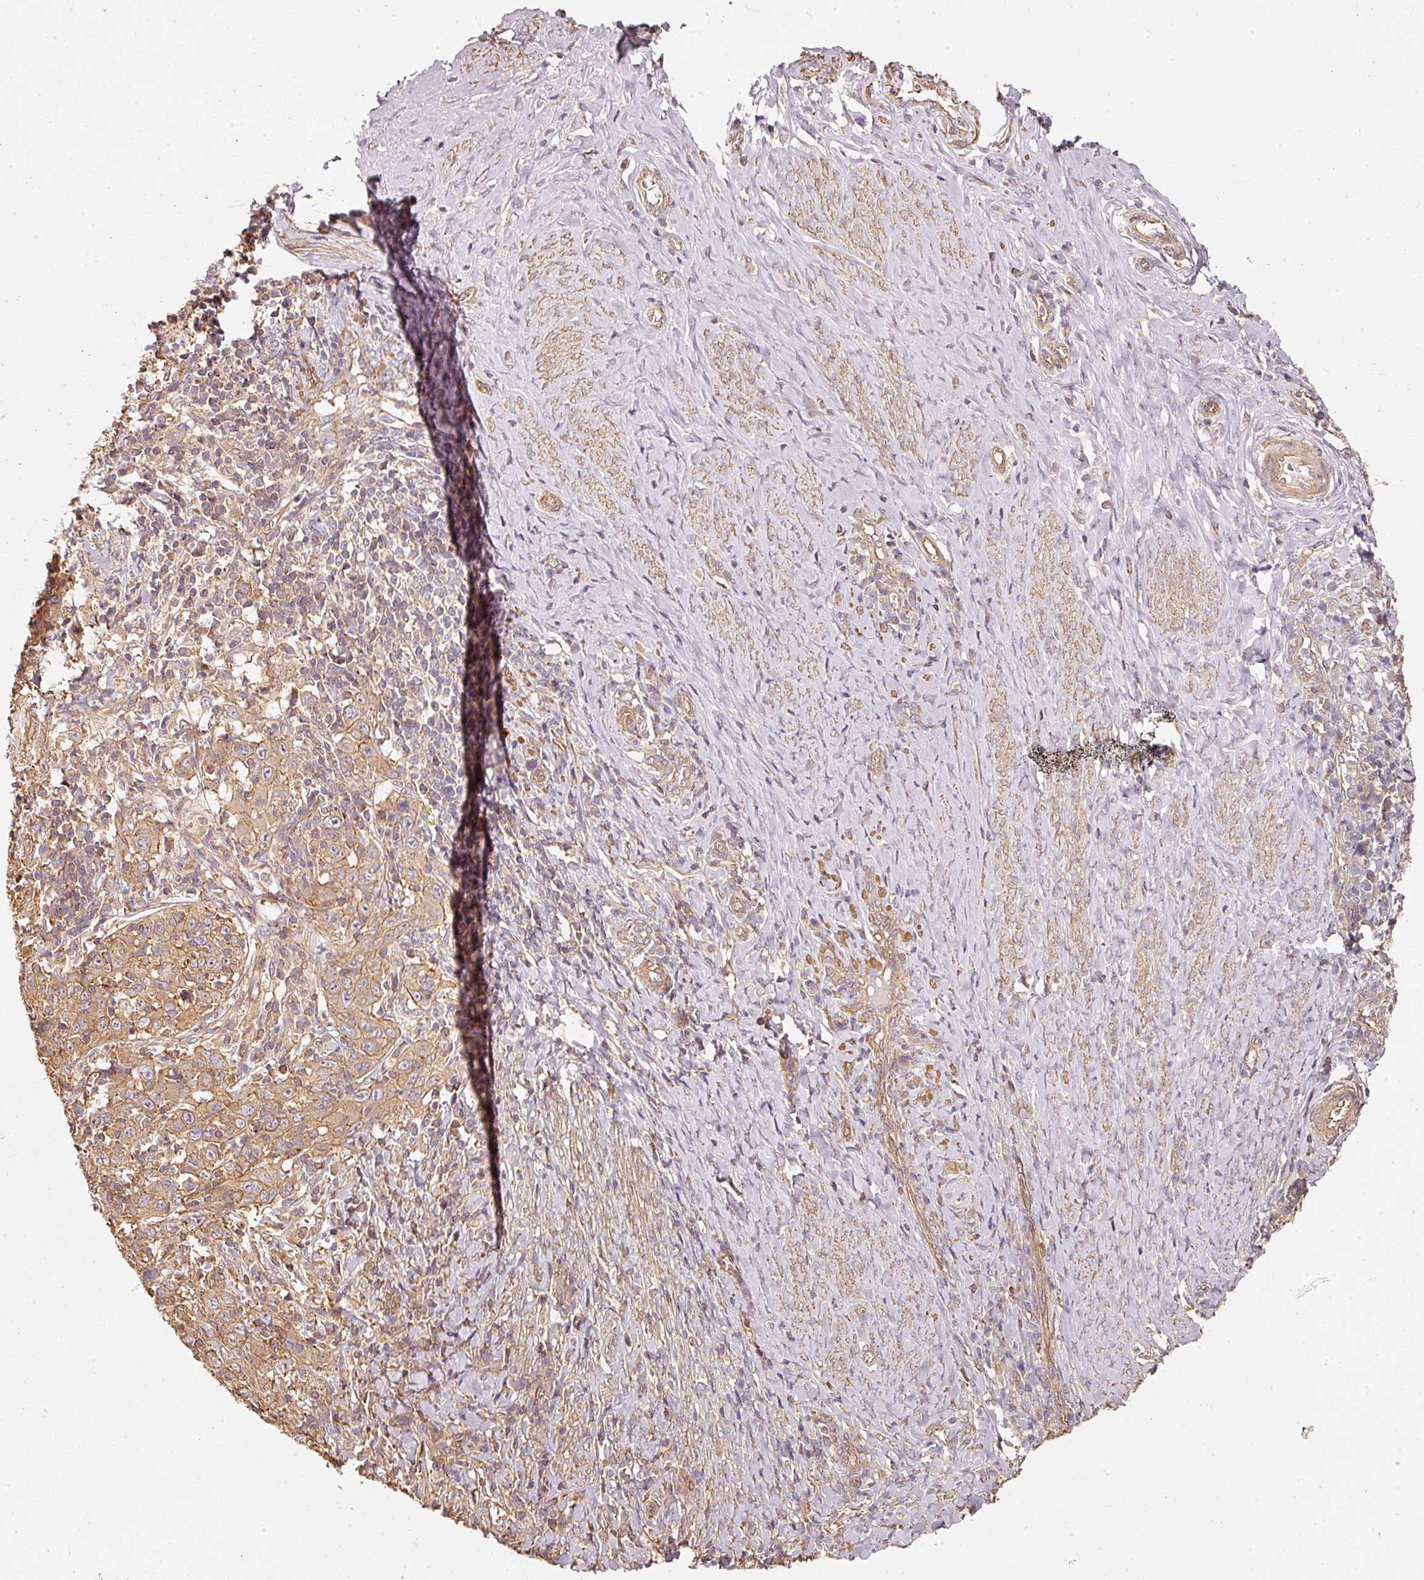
{"staining": {"intensity": "weak", "quantity": ">75%", "location": "cytoplasmic/membranous"}, "tissue": "cervical cancer", "cell_type": "Tumor cells", "image_type": "cancer", "snomed": [{"axis": "morphology", "description": "Squamous cell carcinoma, NOS"}, {"axis": "topography", "description": "Cervix"}], "caption": "DAB (3,3'-diaminobenzidine) immunohistochemical staining of human cervical cancer shows weak cytoplasmic/membranous protein staining in approximately >75% of tumor cells. (DAB (3,3'-diaminobenzidine) IHC with brightfield microscopy, high magnification).", "gene": "CEP95", "patient": {"sex": "female", "age": 46}}